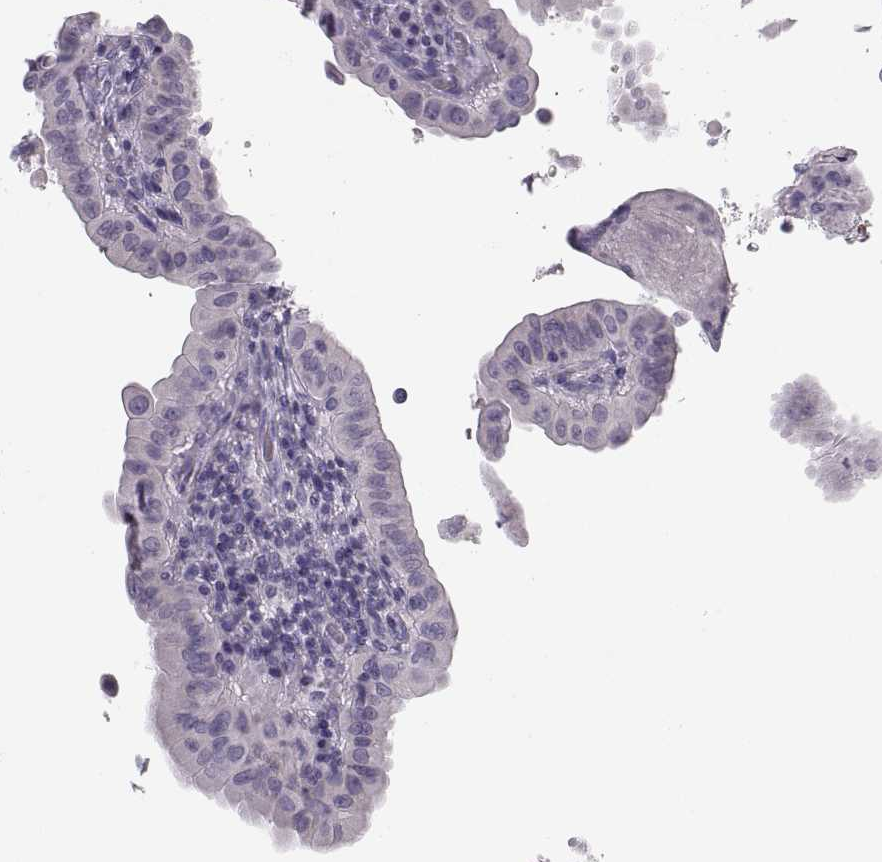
{"staining": {"intensity": "negative", "quantity": "none", "location": "none"}, "tissue": "thyroid cancer", "cell_type": "Tumor cells", "image_type": "cancer", "snomed": [{"axis": "morphology", "description": "Papillary adenocarcinoma, NOS"}, {"axis": "topography", "description": "Thyroid gland"}], "caption": "Protein analysis of thyroid cancer reveals no significant positivity in tumor cells.", "gene": "MILR1", "patient": {"sex": "female", "age": 37}}